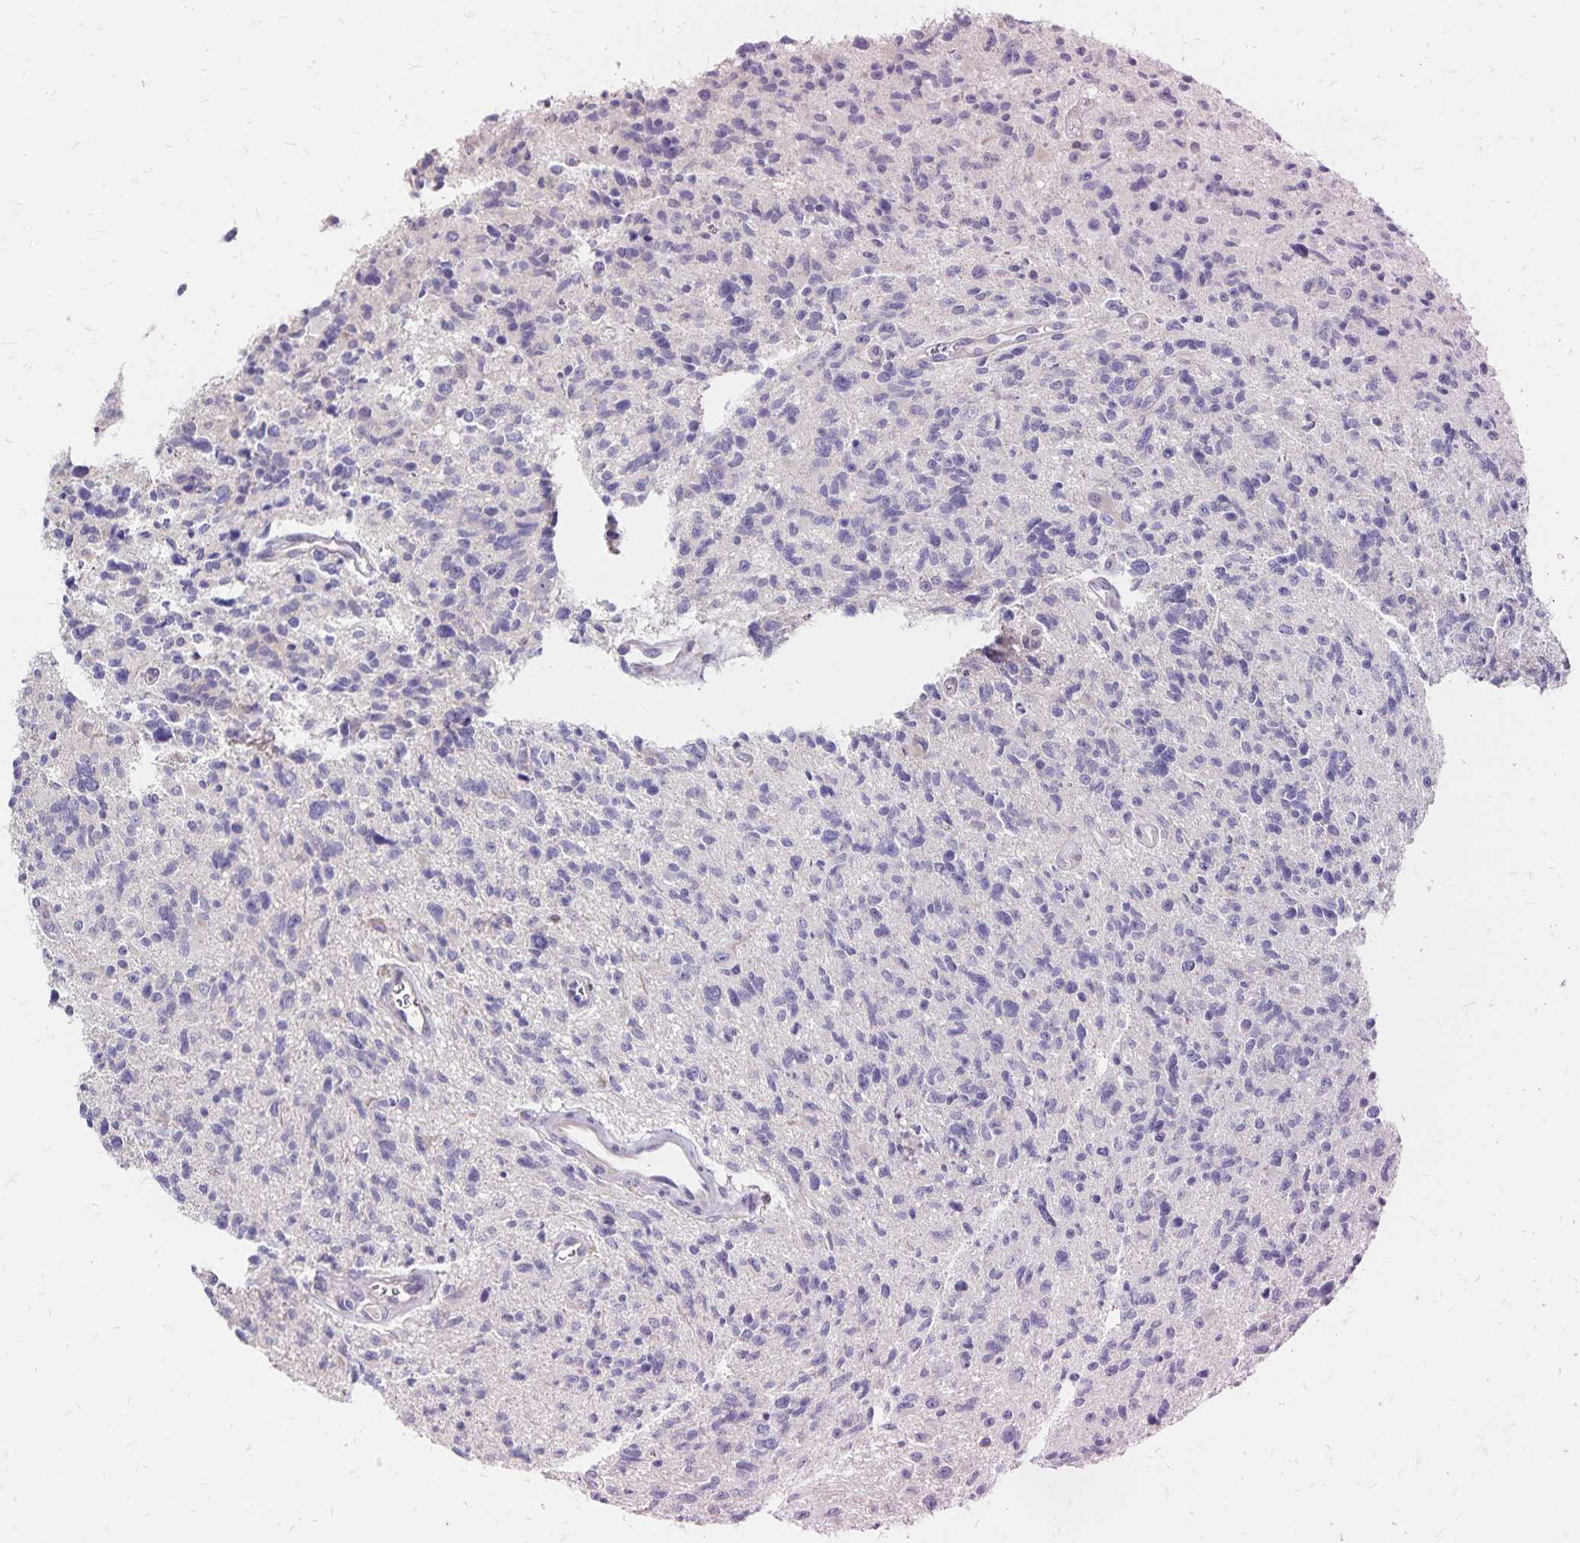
{"staining": {"intensity": "negative", "quantity": "none", "location": "none"}, "tissue": "glioma", "cell_type": "Tumor cells", "image_type": "cancer", "snomed": [{"axis": "morphology", "description": "Glioma, malignant, High grade"}, {"axis": "topography", "description": "Brain"}], "caption": "Photomicrograph shows no protein staining in tumor cells of malignant glioma (high-grade) tissue. Nuclei are stained in blue.", "gene": "NAGPA", "patient": {"sex": "male", "age": 29}}